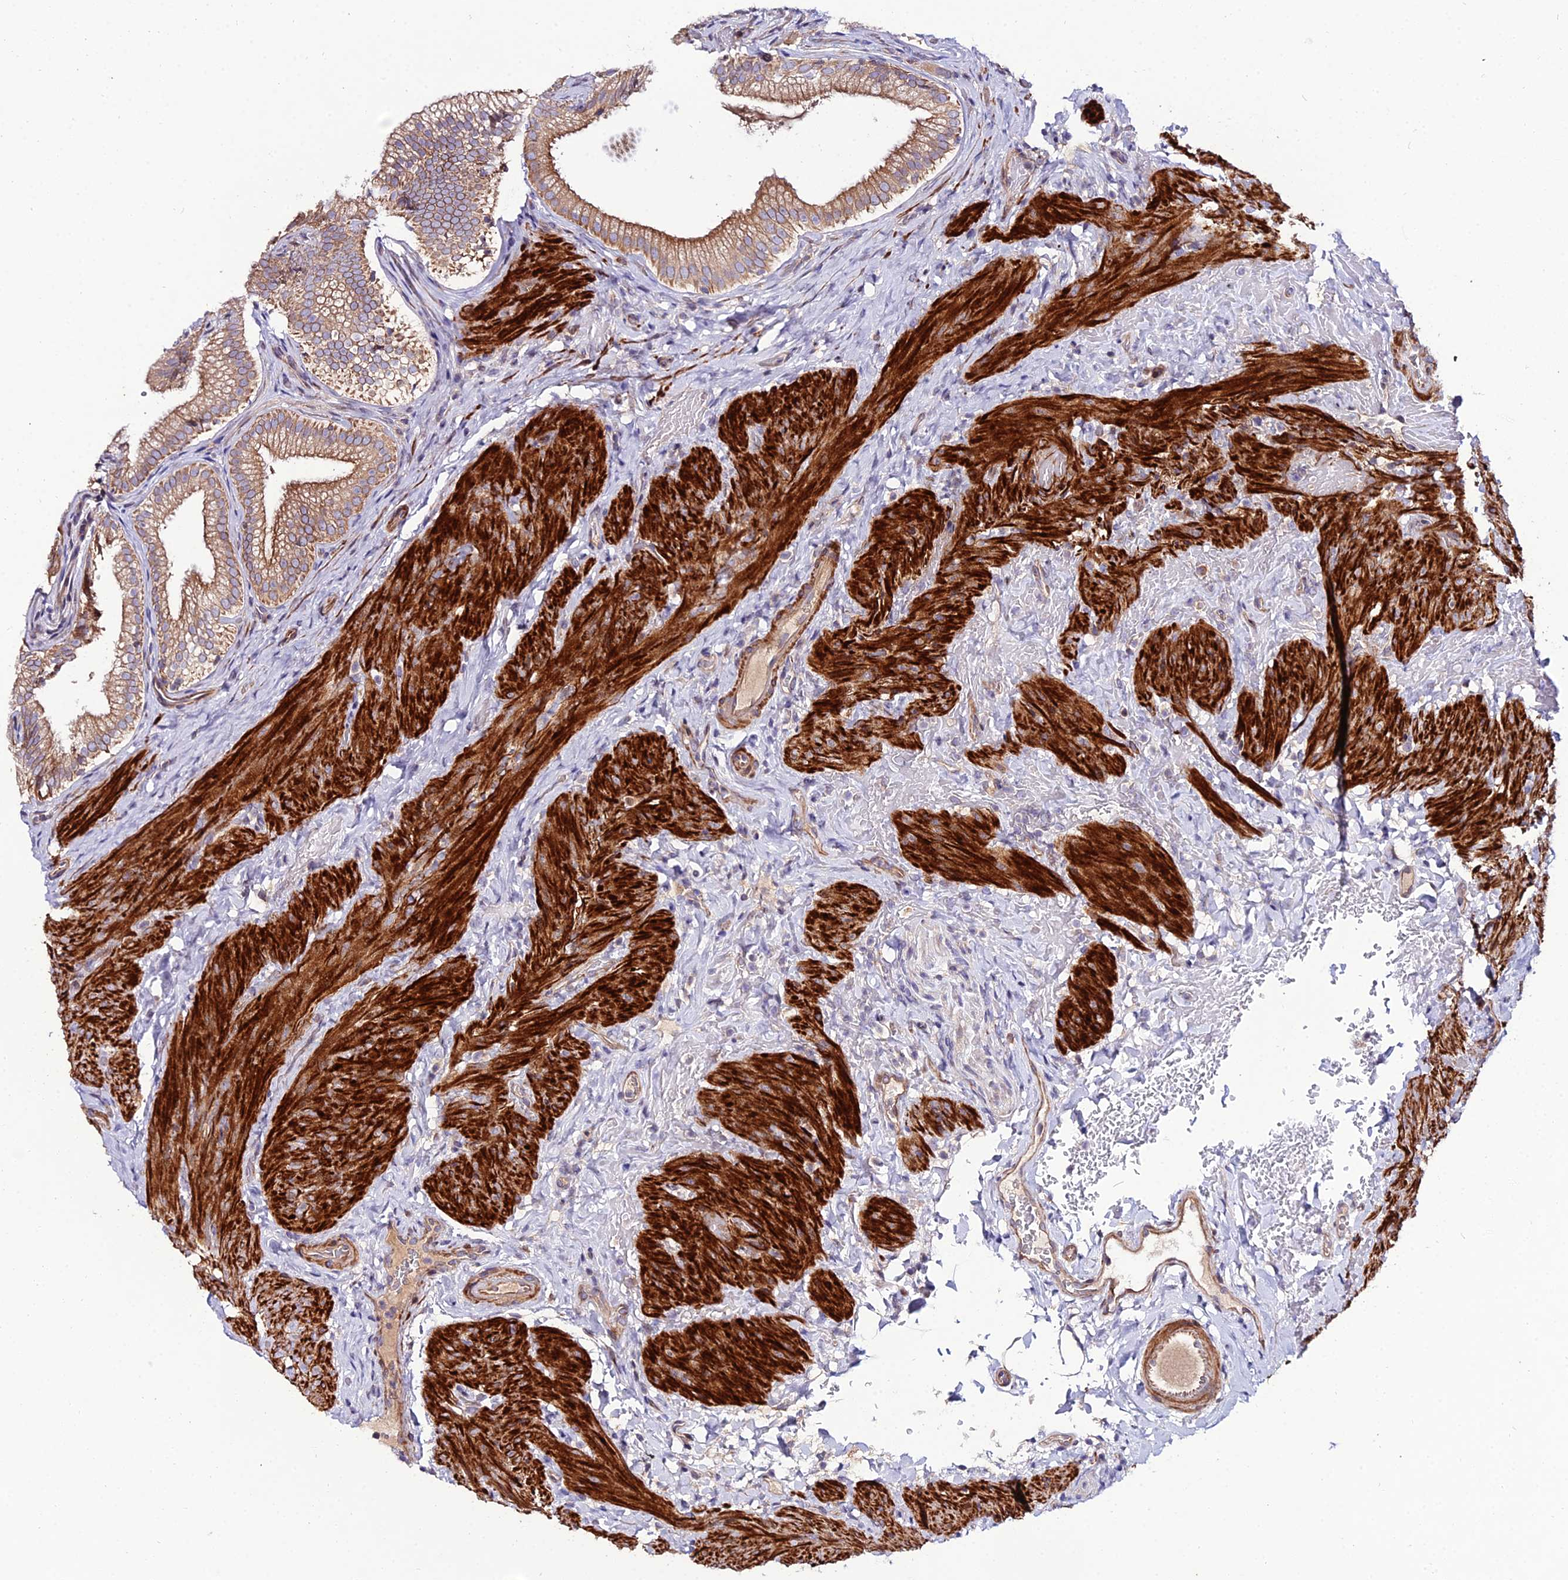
{"staining": {"intensity": "moderate", "quantity": ">75%", "location": "cytoplasmic/membranous"}, "tissue": "gallbladder", "cell_type": "Glandular cells", "image_type": "normal", "snomed": [{"axis": "morphology", "description": "Normal tissue, NOS"}, {"axis": "topography", "description": "Gallbladder"}], "caption": "The micrograph exhibits immunohistochemical staining of normal gallbladder. There is moderate cytoplasmic/membranous expression is appreciated in about >75% of glandular cells. (brown staining indicates protein expression, while blue staining denotes nuclei).", "gene": "ARL6IP1", "patient": {"sex": "female", "age": 30}}